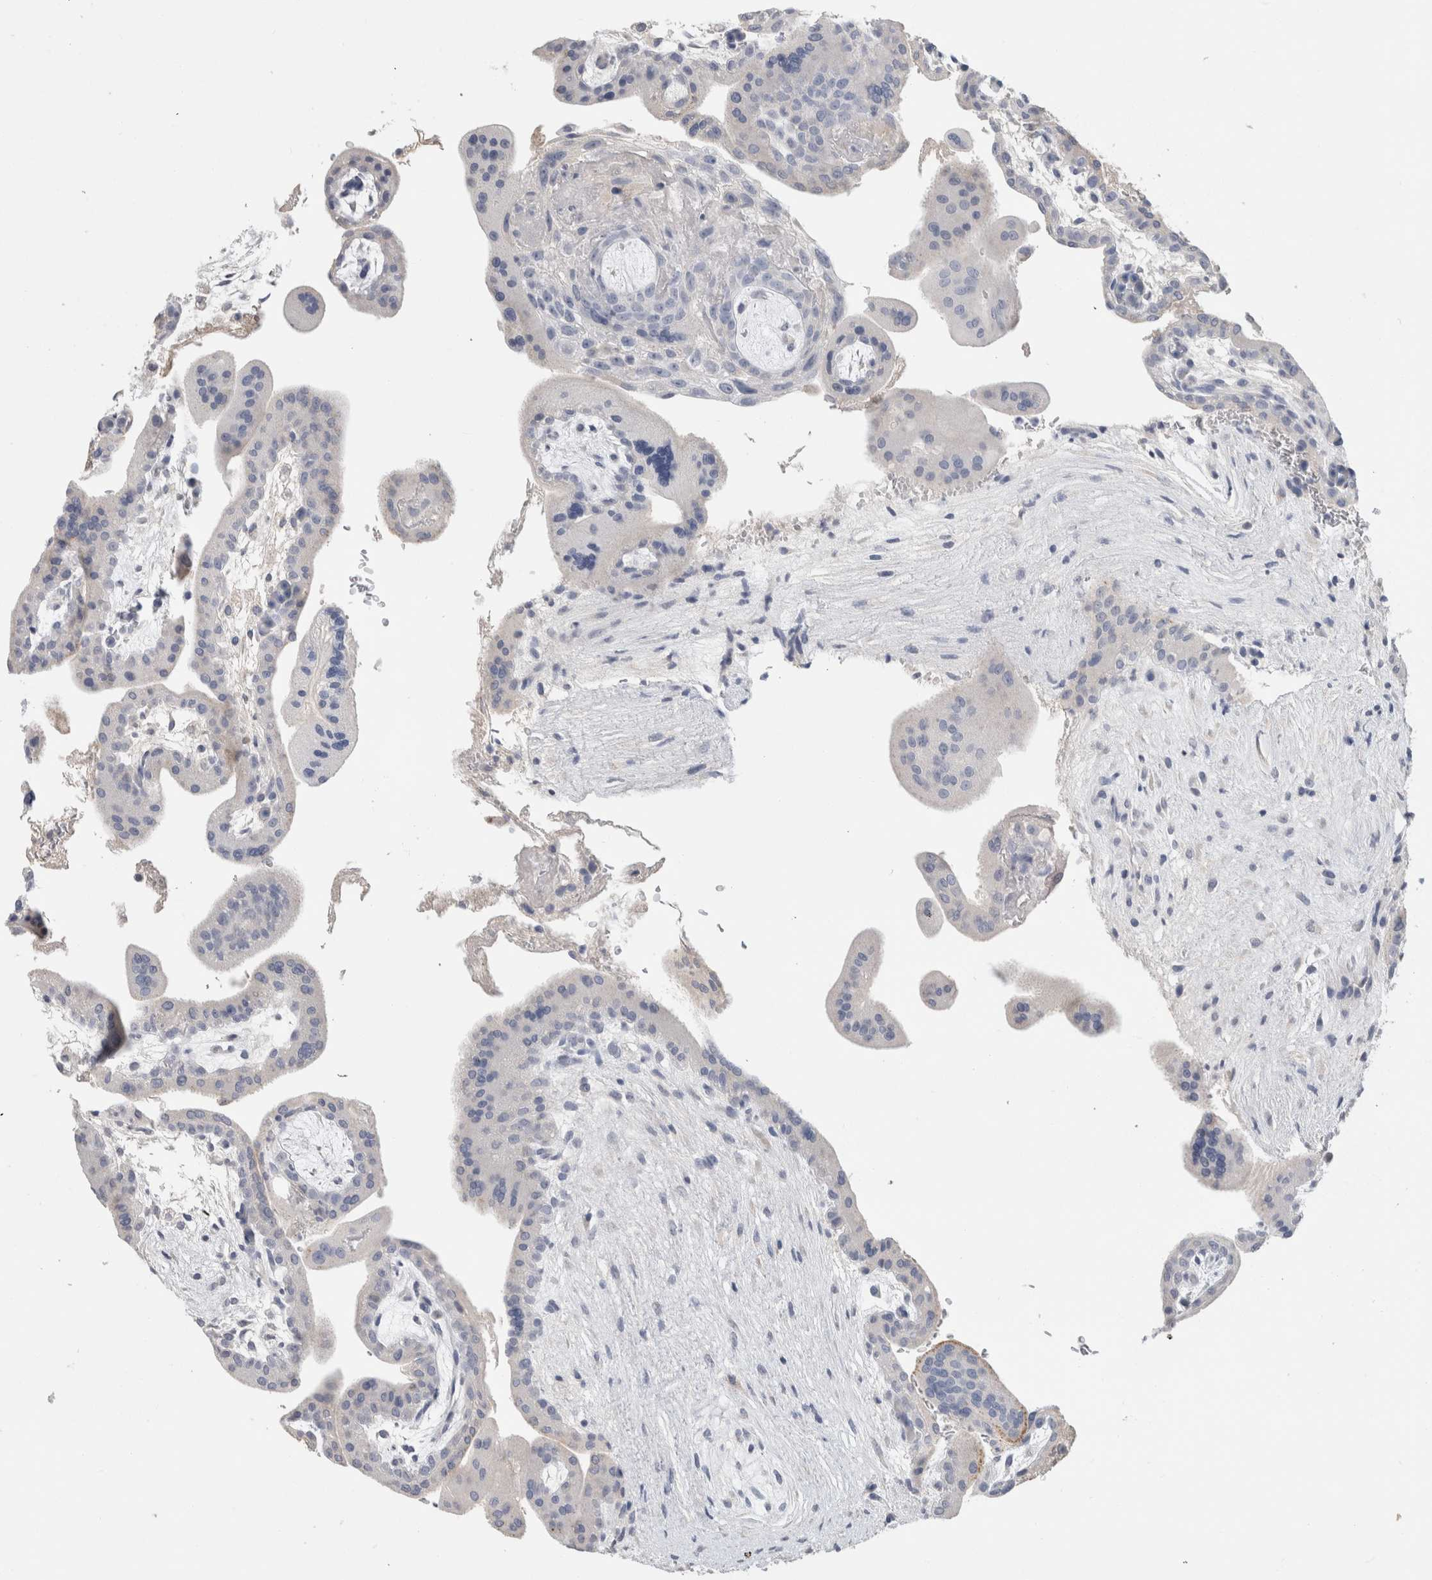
{"staining": {"intensity": "negative", "quantity": "none", "location": "none"}, "tissue": "placenta", "cell_type": "Decidual cells", "image_type": "normal", "snomed": [{"axis": "morphology", "description": "Normal tissue, NOS"}, {"axis": "topography", "description": "Placenta"}], "caption": "IHC photomicrograph of unremarkable placenta: human placenta stained with DAB demonstrates no significant protein expression in decidual cells. Nuclei are stained in blue.", "gene": "SCGB1A1", "patient": {"sex": "female", "age": 35}}